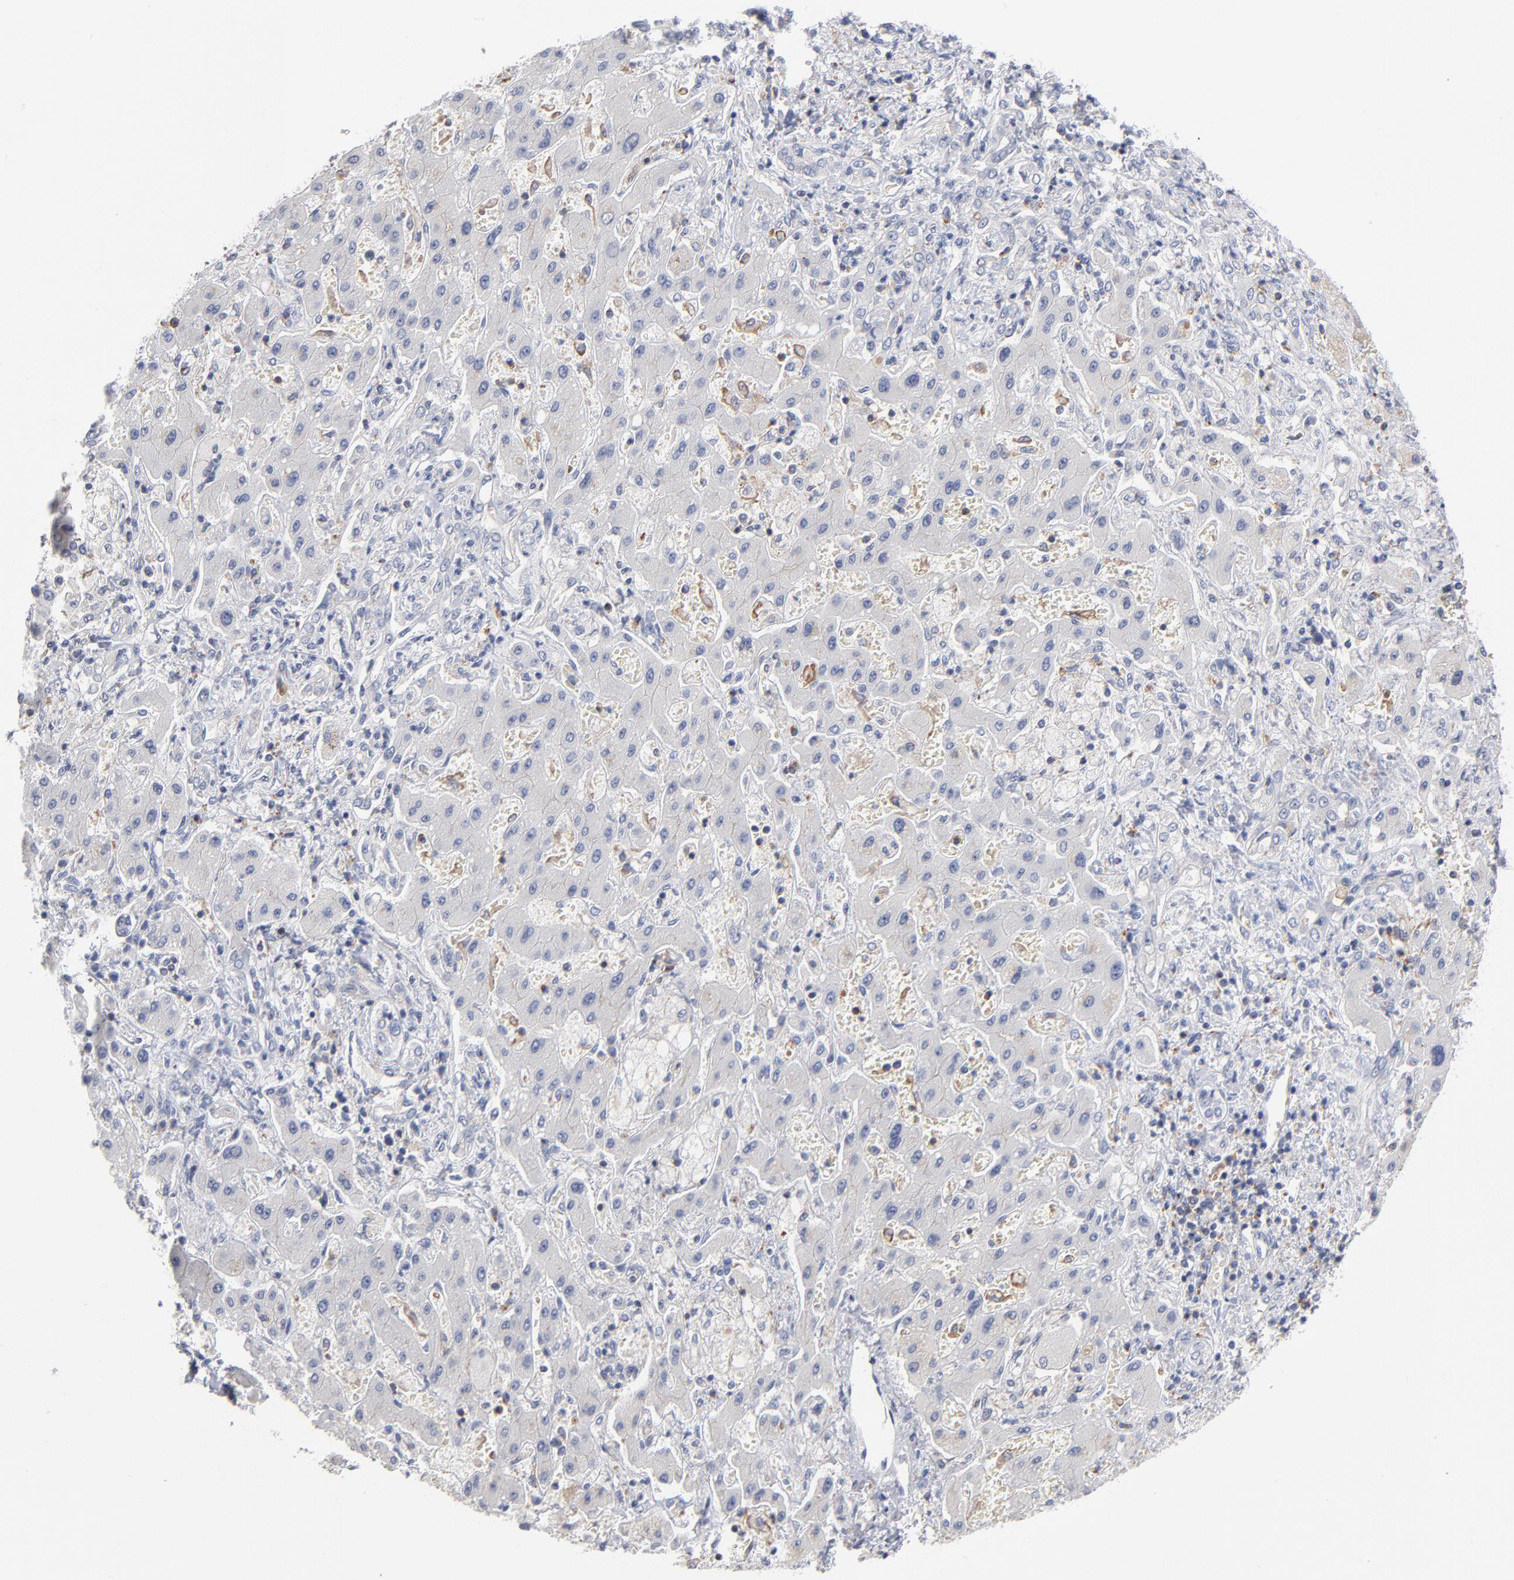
{"staining": {"intensity": "negative", "quantity": "none", "location": "none"}, "tissue": "liver cancer", "cell_type": "Tumor cells", "image_type": "cancer", "snomed": [{"axis": "morphology", "description": "Cholangiocarcinoma"}, {"axis": "topography", "description": "Liver"}], "caption": "Human cholangiocarcinoma (liver) stained for a protein using immunohistochemistry (IHC) reveals no positivity in tumor cells.", "gene": "PDLIM2", "patient": {"sex": "male", "age": 50}}